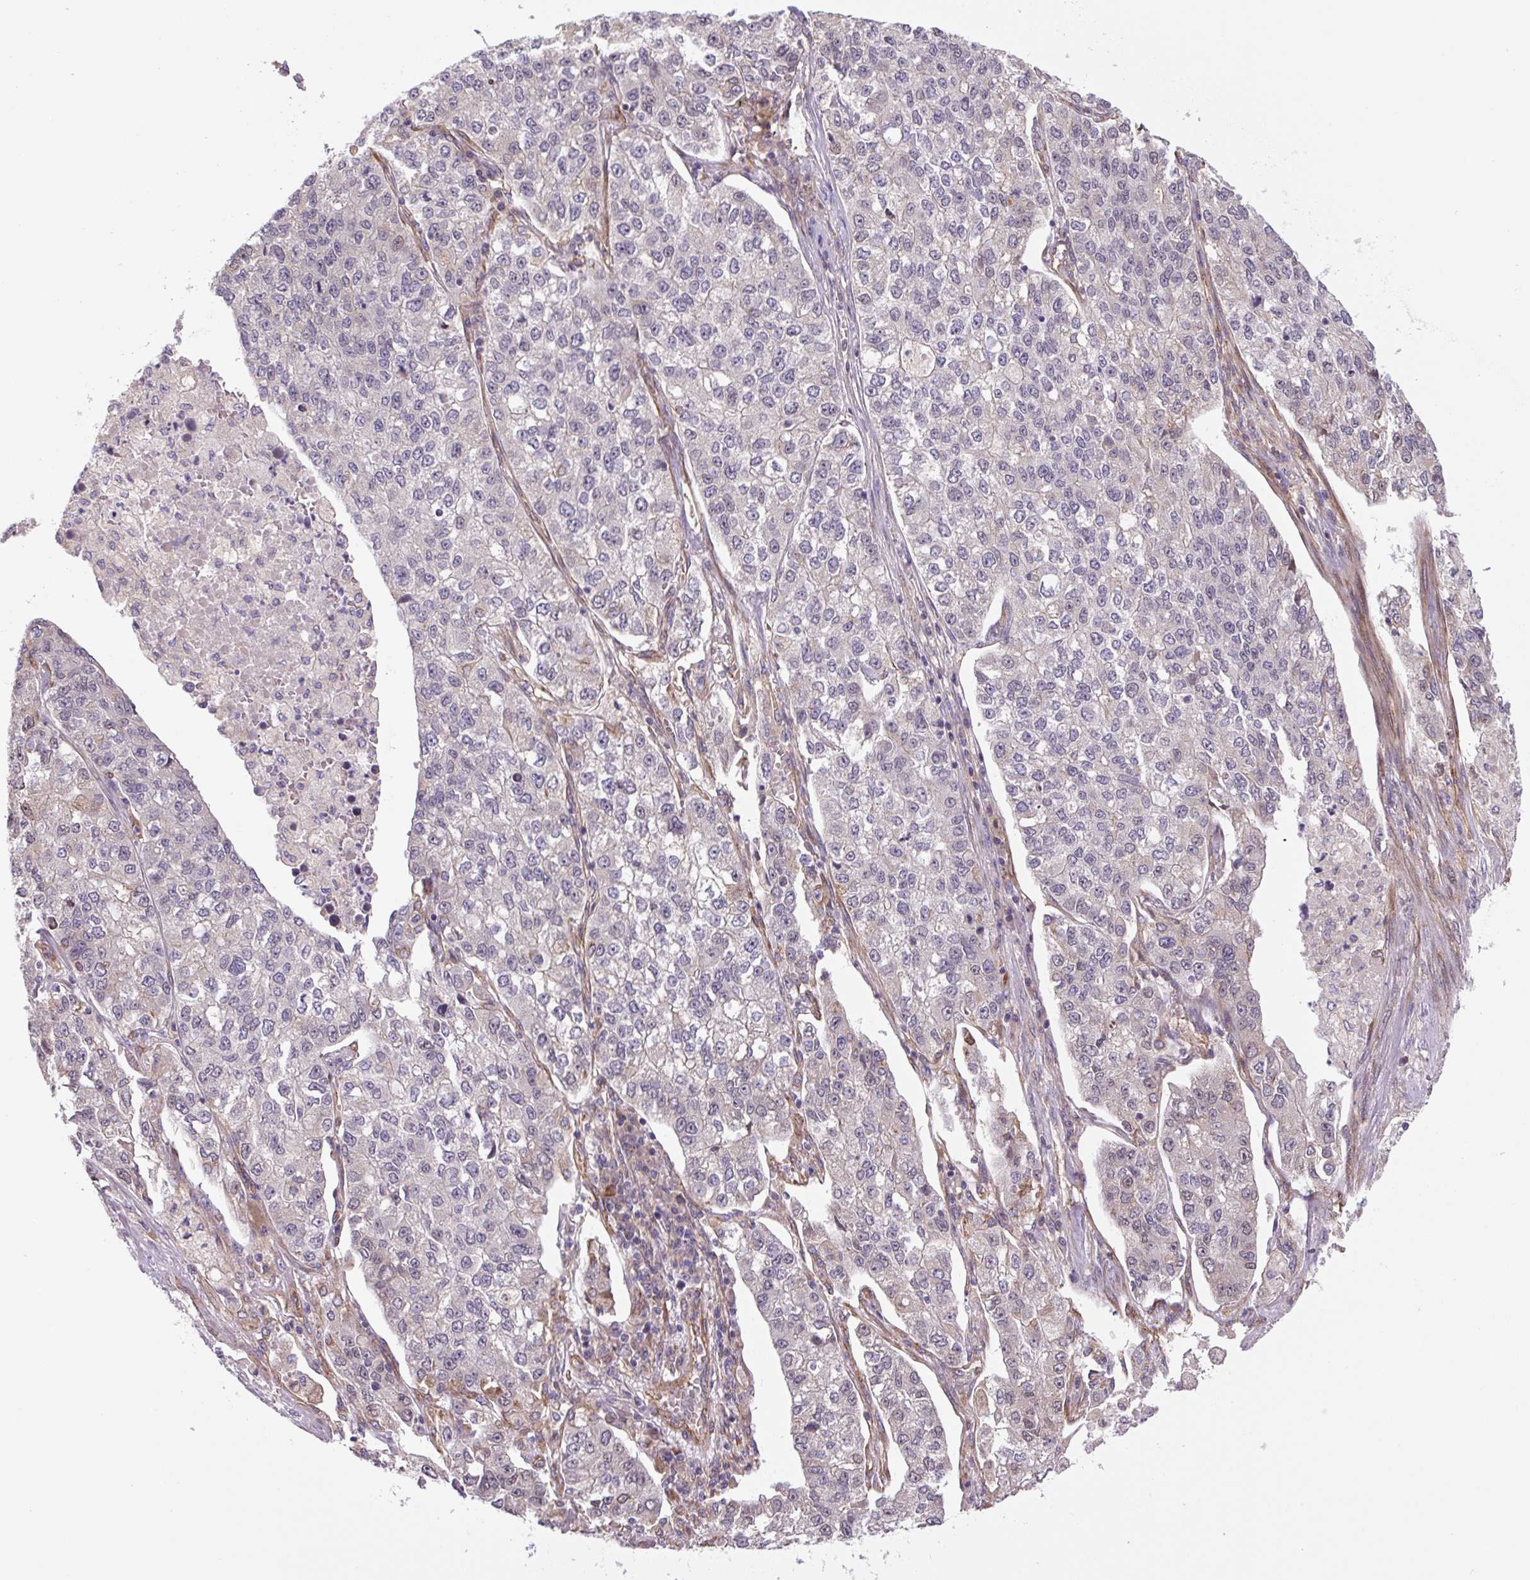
{"staining": {"intensity": "negative", "quantity": "none", "location": "none"}, "tissue": "lung cancer", "cell_type": "Tumor cells", "image_type": "cancer", "snomed": [{"axis": "morphology", "description": "Adenocarcinoma, NOS"}, {"axis": "topography", "description": "Lung"}], "caption": "Immunohistochemistry (IHC) of lung cancer displays no expression in tumor cells.", "gene": "SEPTIN10", "patient": {"sex": "male", "age": 49}}